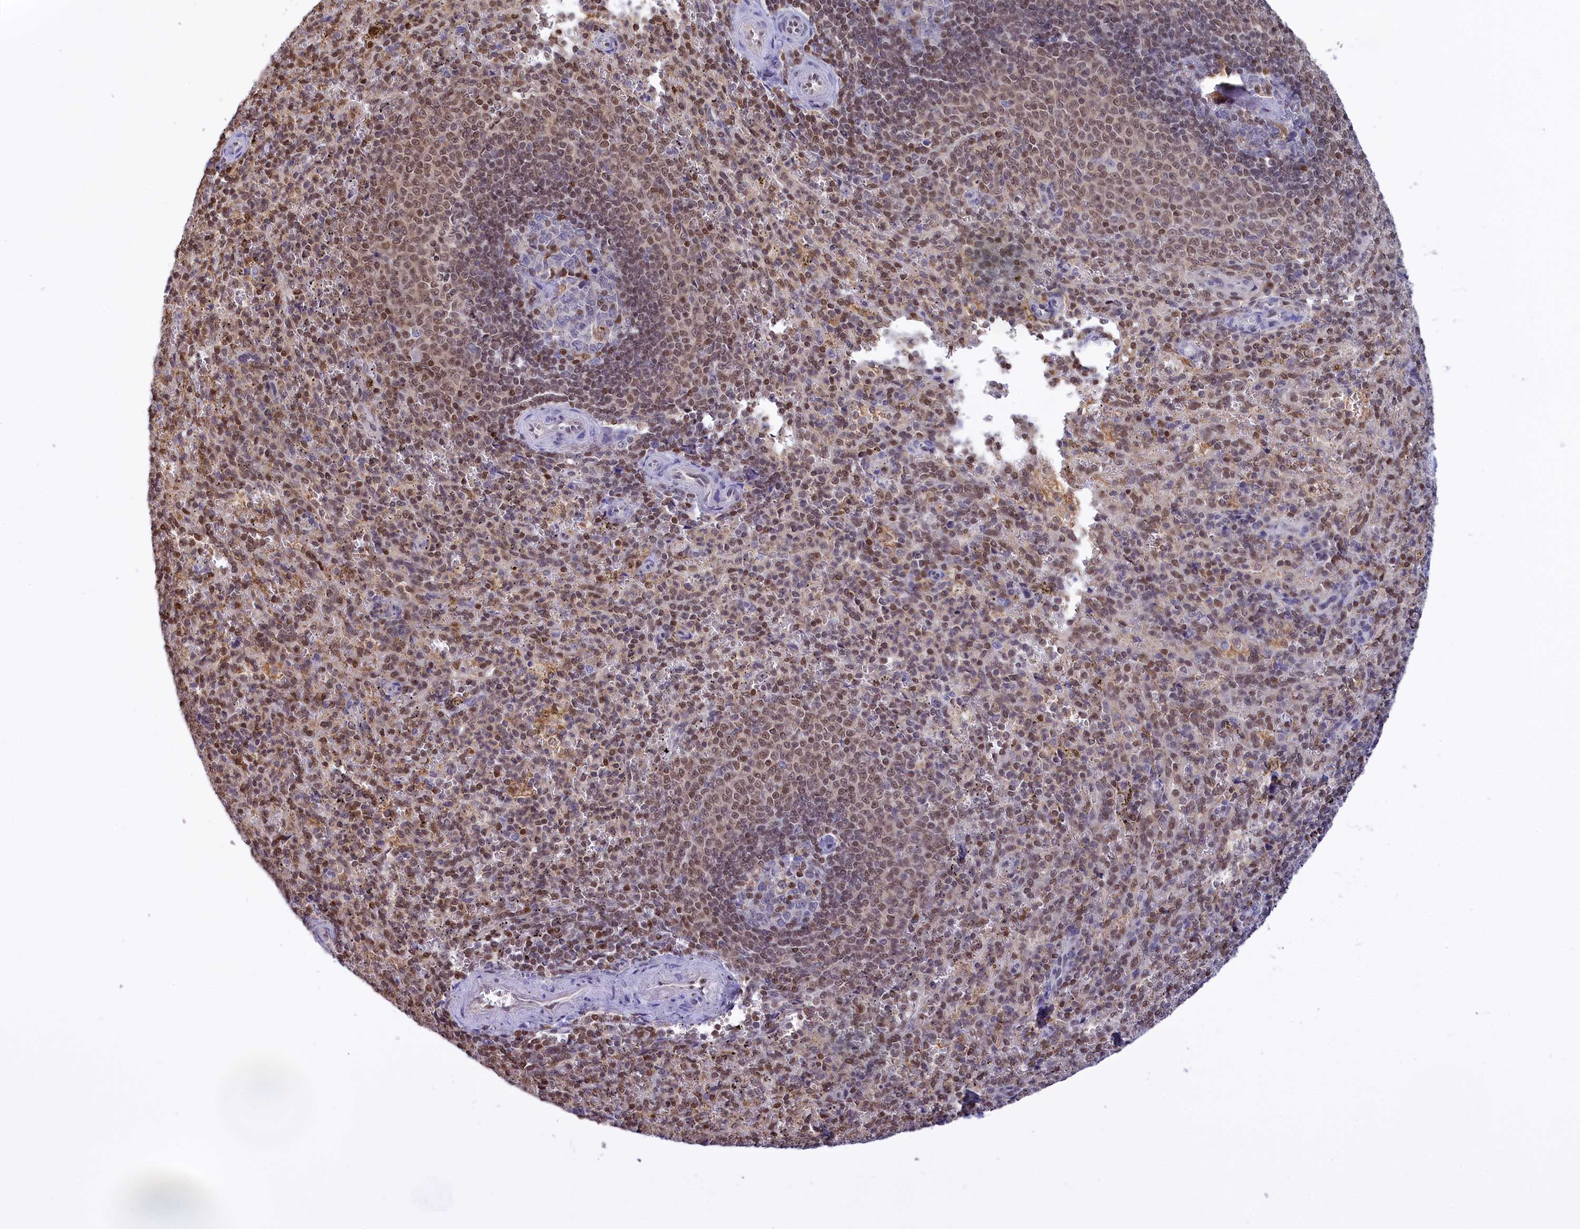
{"staining": {"intensity": "moderate", "quantity": "25%-75%", "location": "nuclear"}, "tissue": "spleen", "cell_type": "Cells in red pulp", "image_type": "normal", "snomed": [{"axis": "morphology", "description": "Normal tissue, NOS"}, {"axis": "topography", "description": "Spleen"}], "caption": "Moderate nuclear staining for a protein is identified in approximately 25%-75% of cells in red pulp of normal spleen using immunohistochemistry (IHC).", "gene": "IZUMO2", "patient": {"sex": "female", "age": 21}}